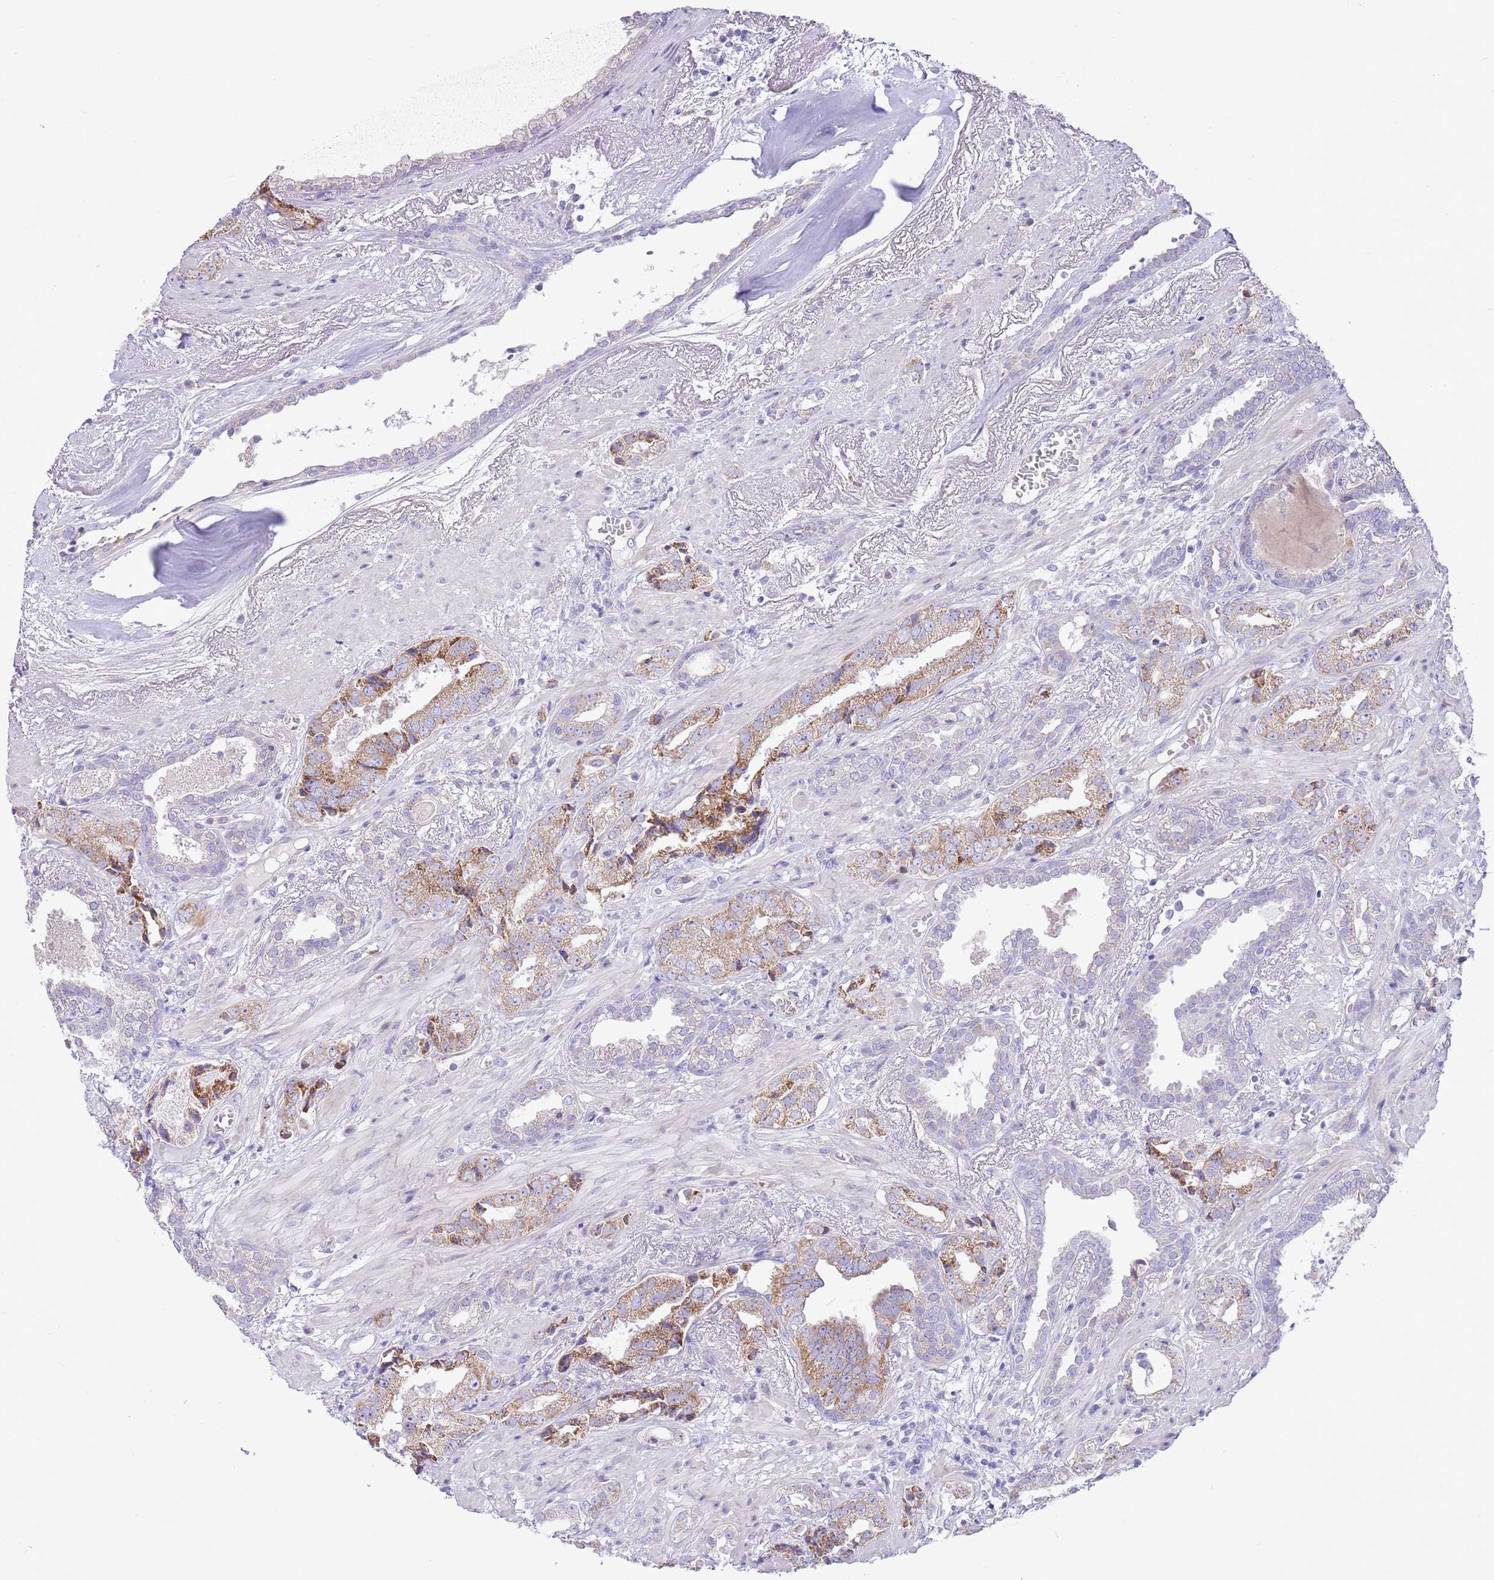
{"staining": {"intensity": "moderate", "quantity": "25%-75%", "location": "cytoplasmic/membranous"}, "tissue": "prostate cancer", "cell_type": "Tumor cells", "image_type": "cancer", "snomed": [{"axis": "morphology", "description": "Adenocarcinoma, High grade"}, {"axis": "topography", "description": "Prostate"}], "caption": "Prostate adenocarcinoma (high-grade) stained for a protein exhibits moderate cytoplasmic/membranous positivity in tumor cells. (DAB = brown stain, brightfield microscopy at high magnification).", "gene": "OAZ2", "patient": {"sex": "male", "age": 71}}